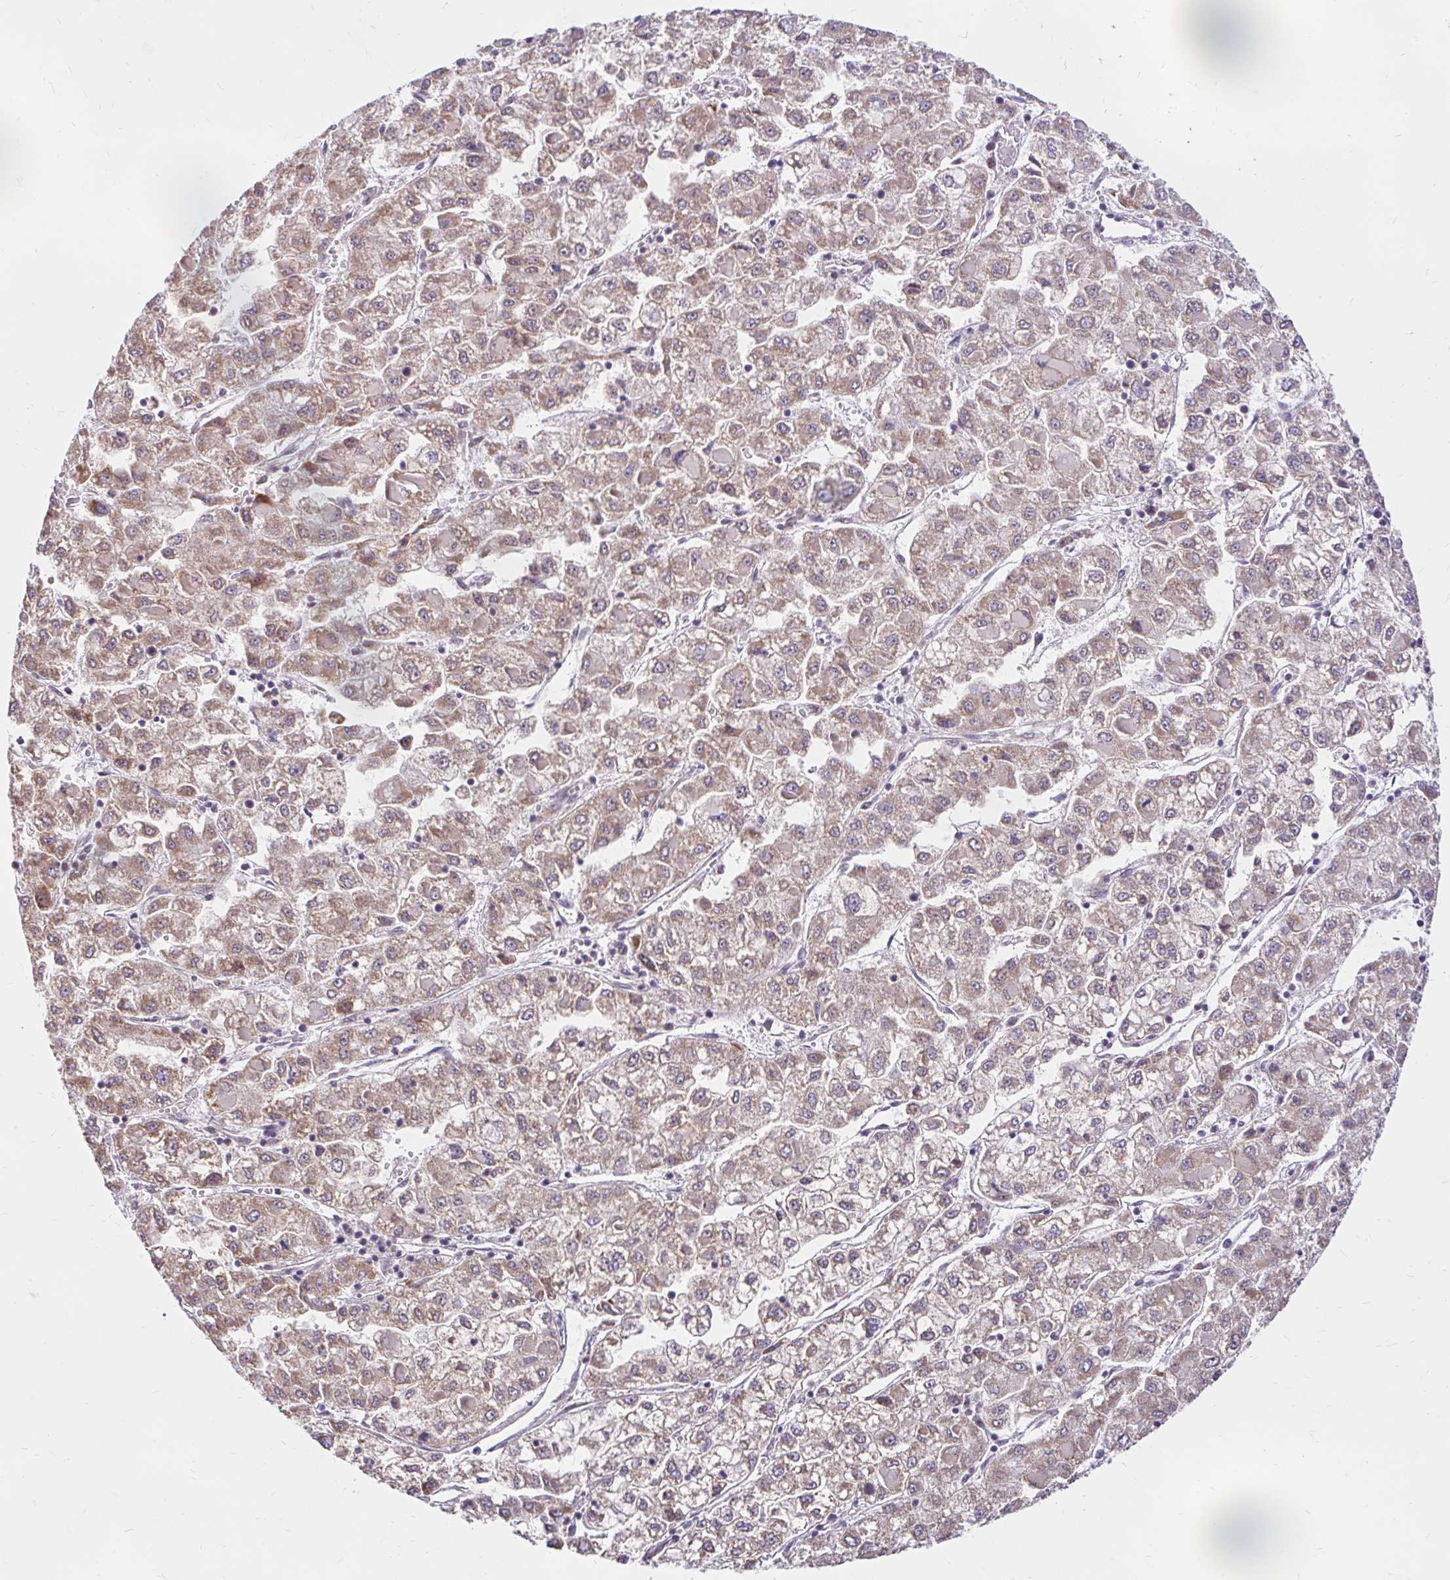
{"staining": {"intensity": "moderate", "quantity": ">75%", "location": "cytoplasmic/membranous"}, "tissue": "liver cancer", "cell_type": "Tumor cells", "image_type": "cancer", "snomed": [{"axis": "morphology", "description": "Carcinoma, Hepatocellular, NOS"}, {"axis": "topography", "description": "Liver"}], "caption": "The photomicrograph displays immunohistochemical staining of liver hepatocellular carcinoma. There is moderate cytoplasmic/membranous staining is seen in approximately >75% of tumor cells.", "gene": "TIMM50", "patient": {"sex": "male", "age": 40}}